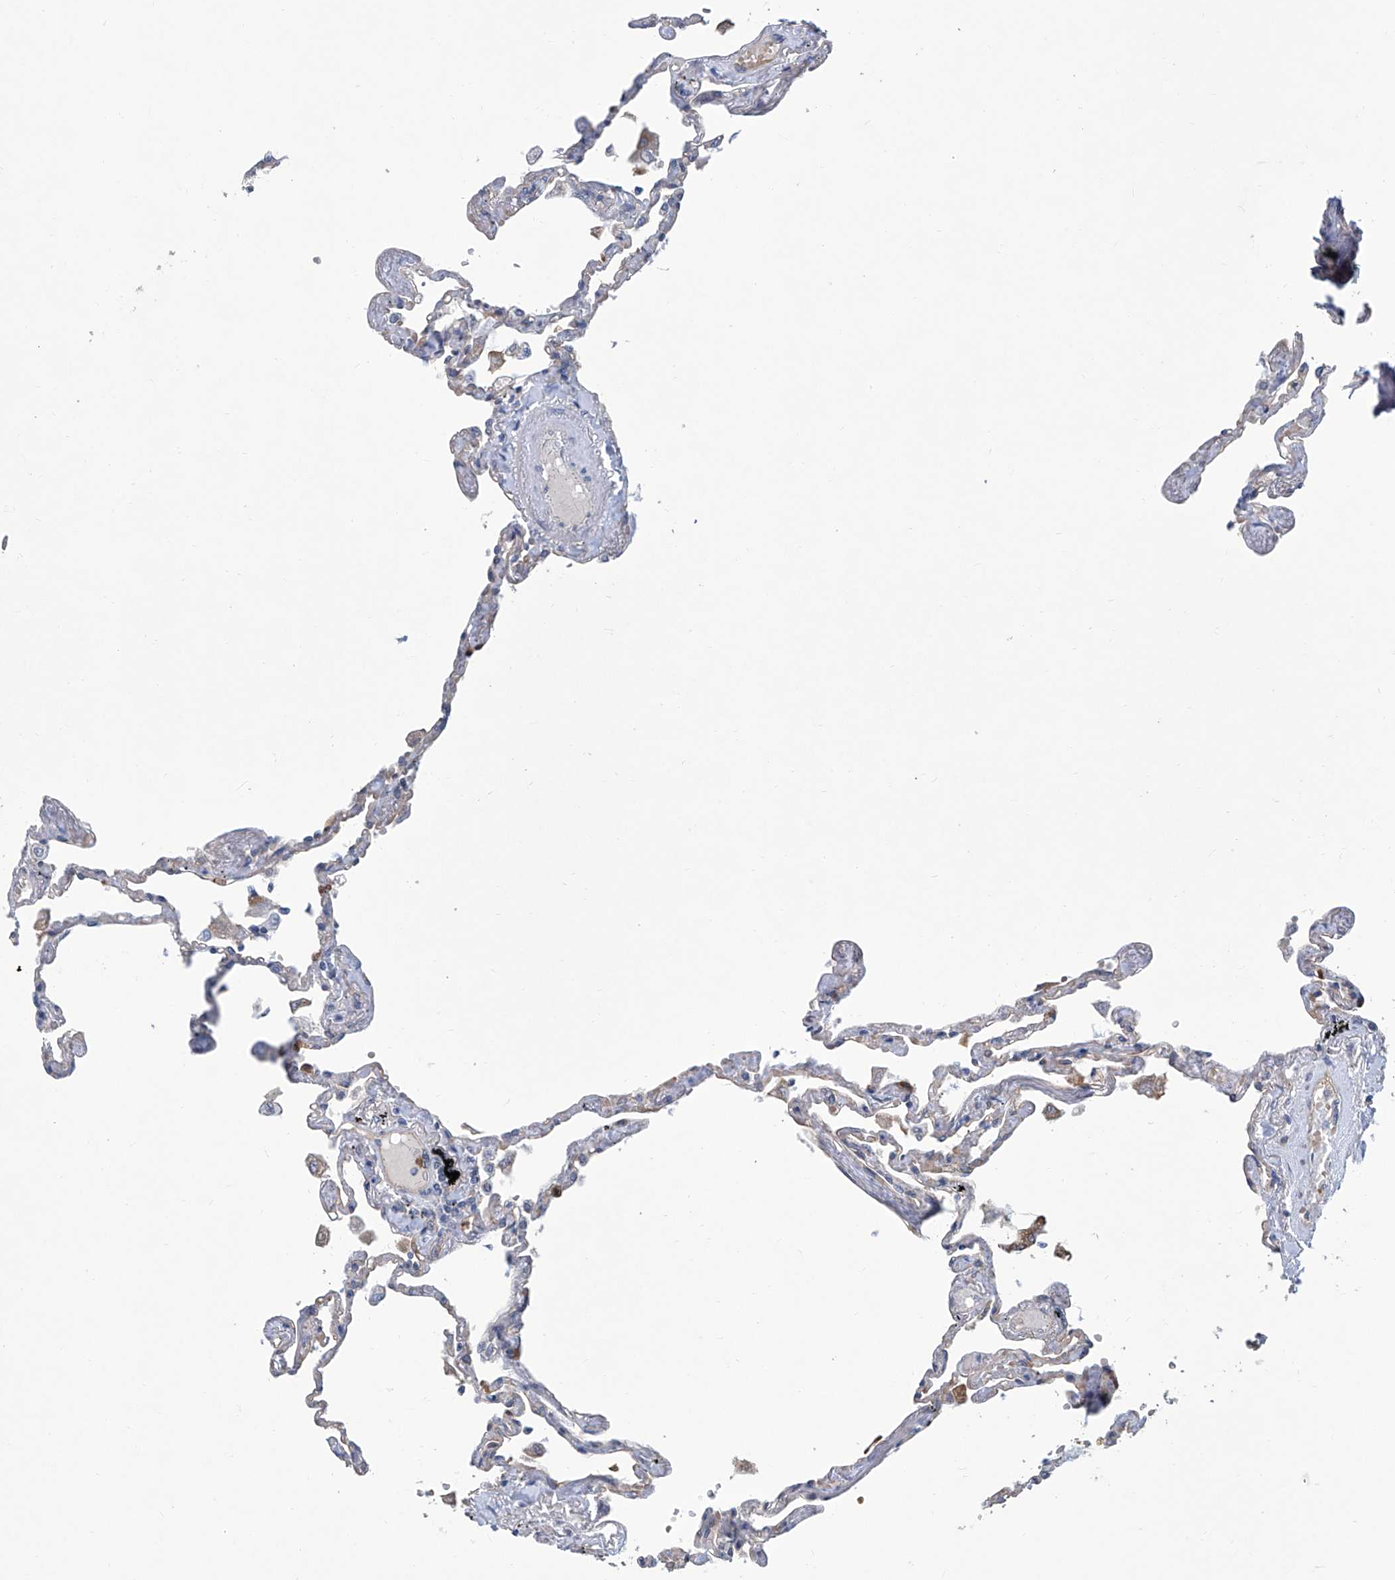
{"staining": {"intensity": "weak", "quantity": "<25%", "location": "cytoplasmic/membranous"}, "tissue": "lung", "cell_type": "Alveolar cells", "image_type": "normal", "snomed": [{"axis": "morphology", "description": "Normal tissue, NOS"}, {"axis": "topography", "description": "Lung"}], "caption": "A photomicrograph of lung stained for a protein demonstrates no brown staining in alveolar cells. (DAB (3,3'-diaminobenzidine) immunohistochemistry (IHC) with hematoxylin counter stain).", "gene": "EIF2D", "patient": {"sex": "female", "age": 67}}